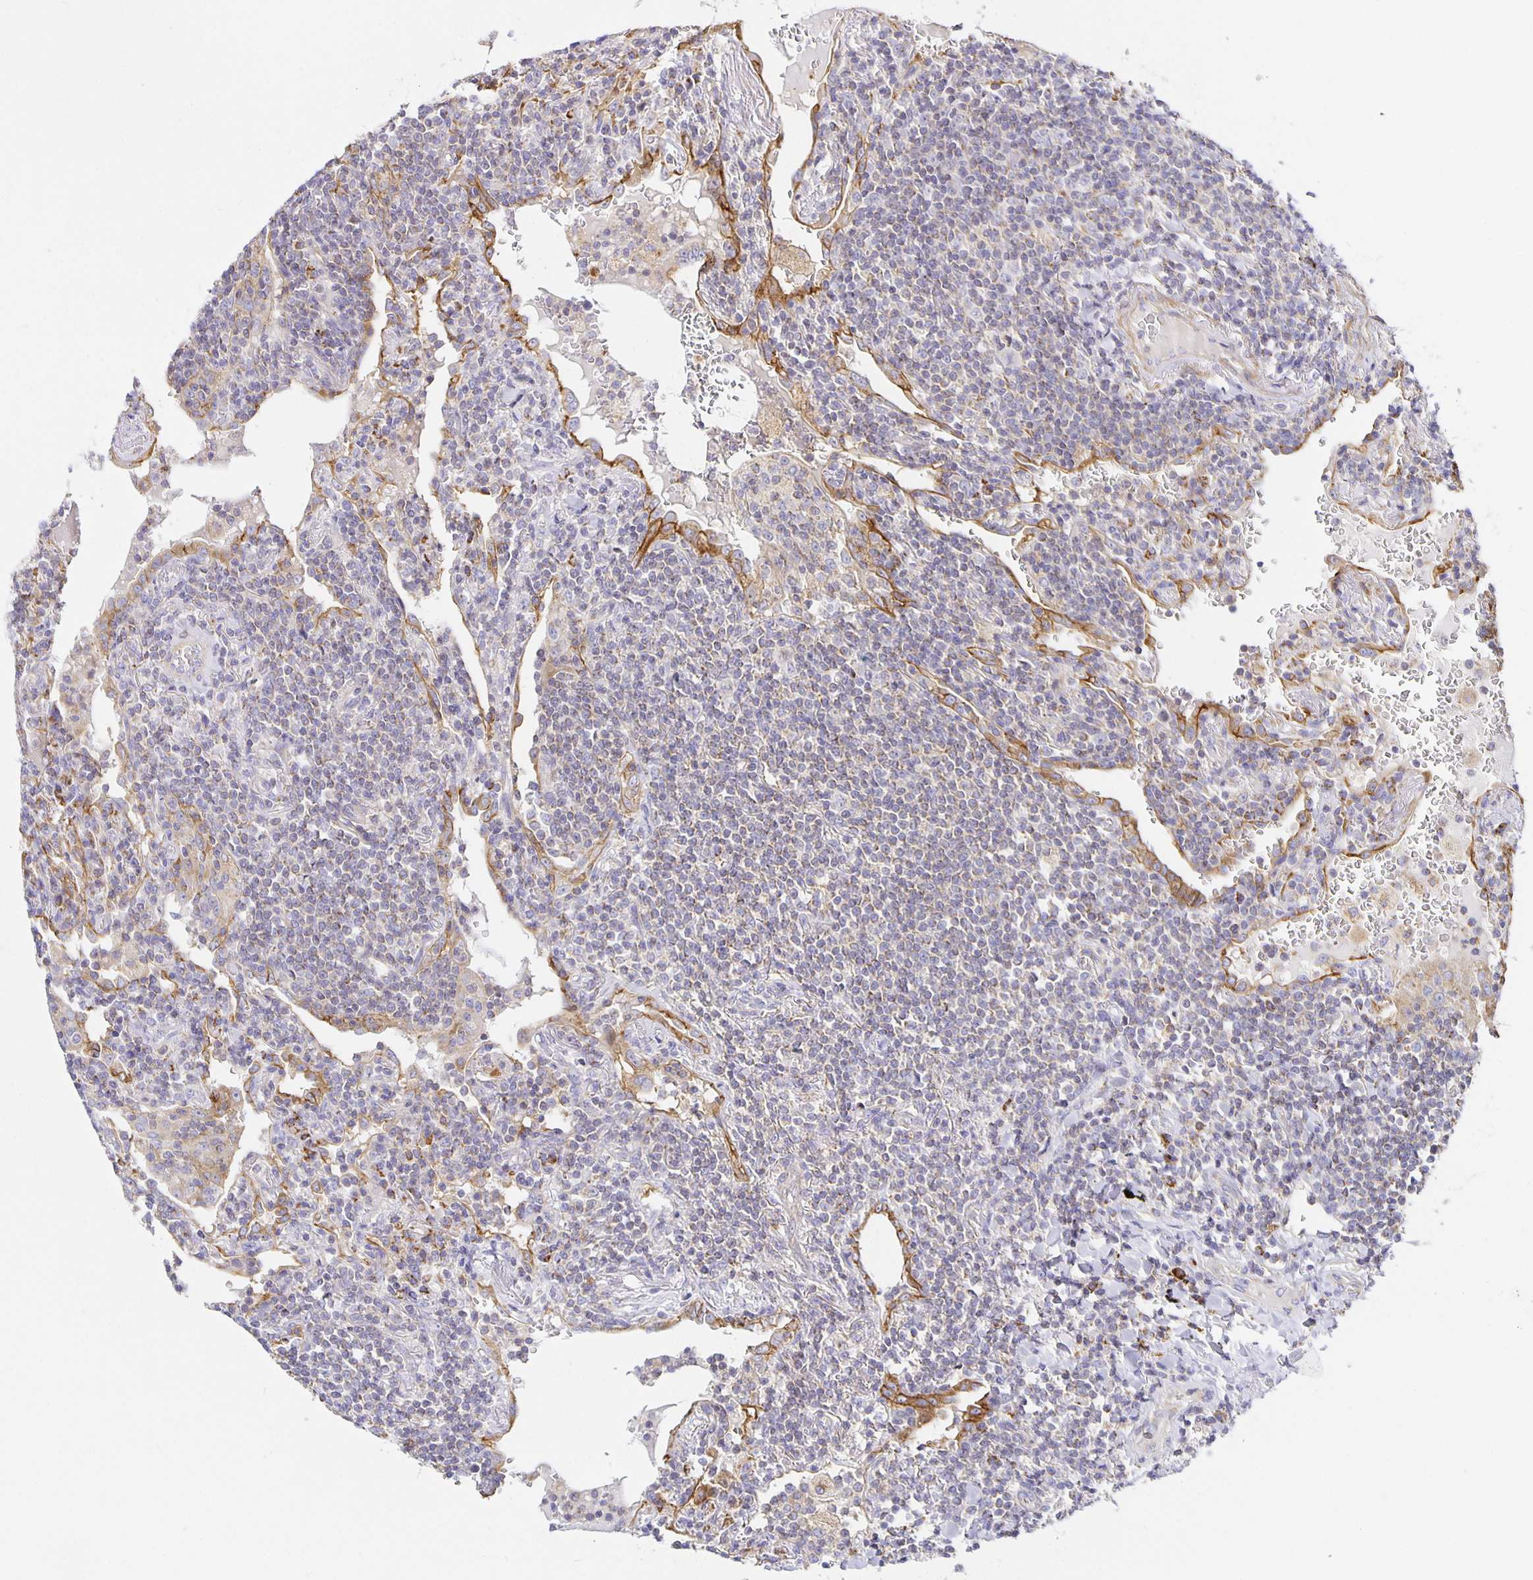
{"staining": {"intensity": "negative", "quantity": "none", "location": "none"}, "tissue": "lymphoma", "cell_type": "Tumor cells", "image_type": "cancer", "snomed": [{"axis": "morphology", "description": "Malignant lymphoma, non-Hodgkin's type, Low grade"}, {"axis": "topography", "description": "Lung"}], "caption": "The IHC image has no significant expression in tumor cells of malignant lymphoma, non-Hodgkin's type (low-grade) tissue.", "gene": "FLRT3", "patient": {"sex": "female", "age": 71}}